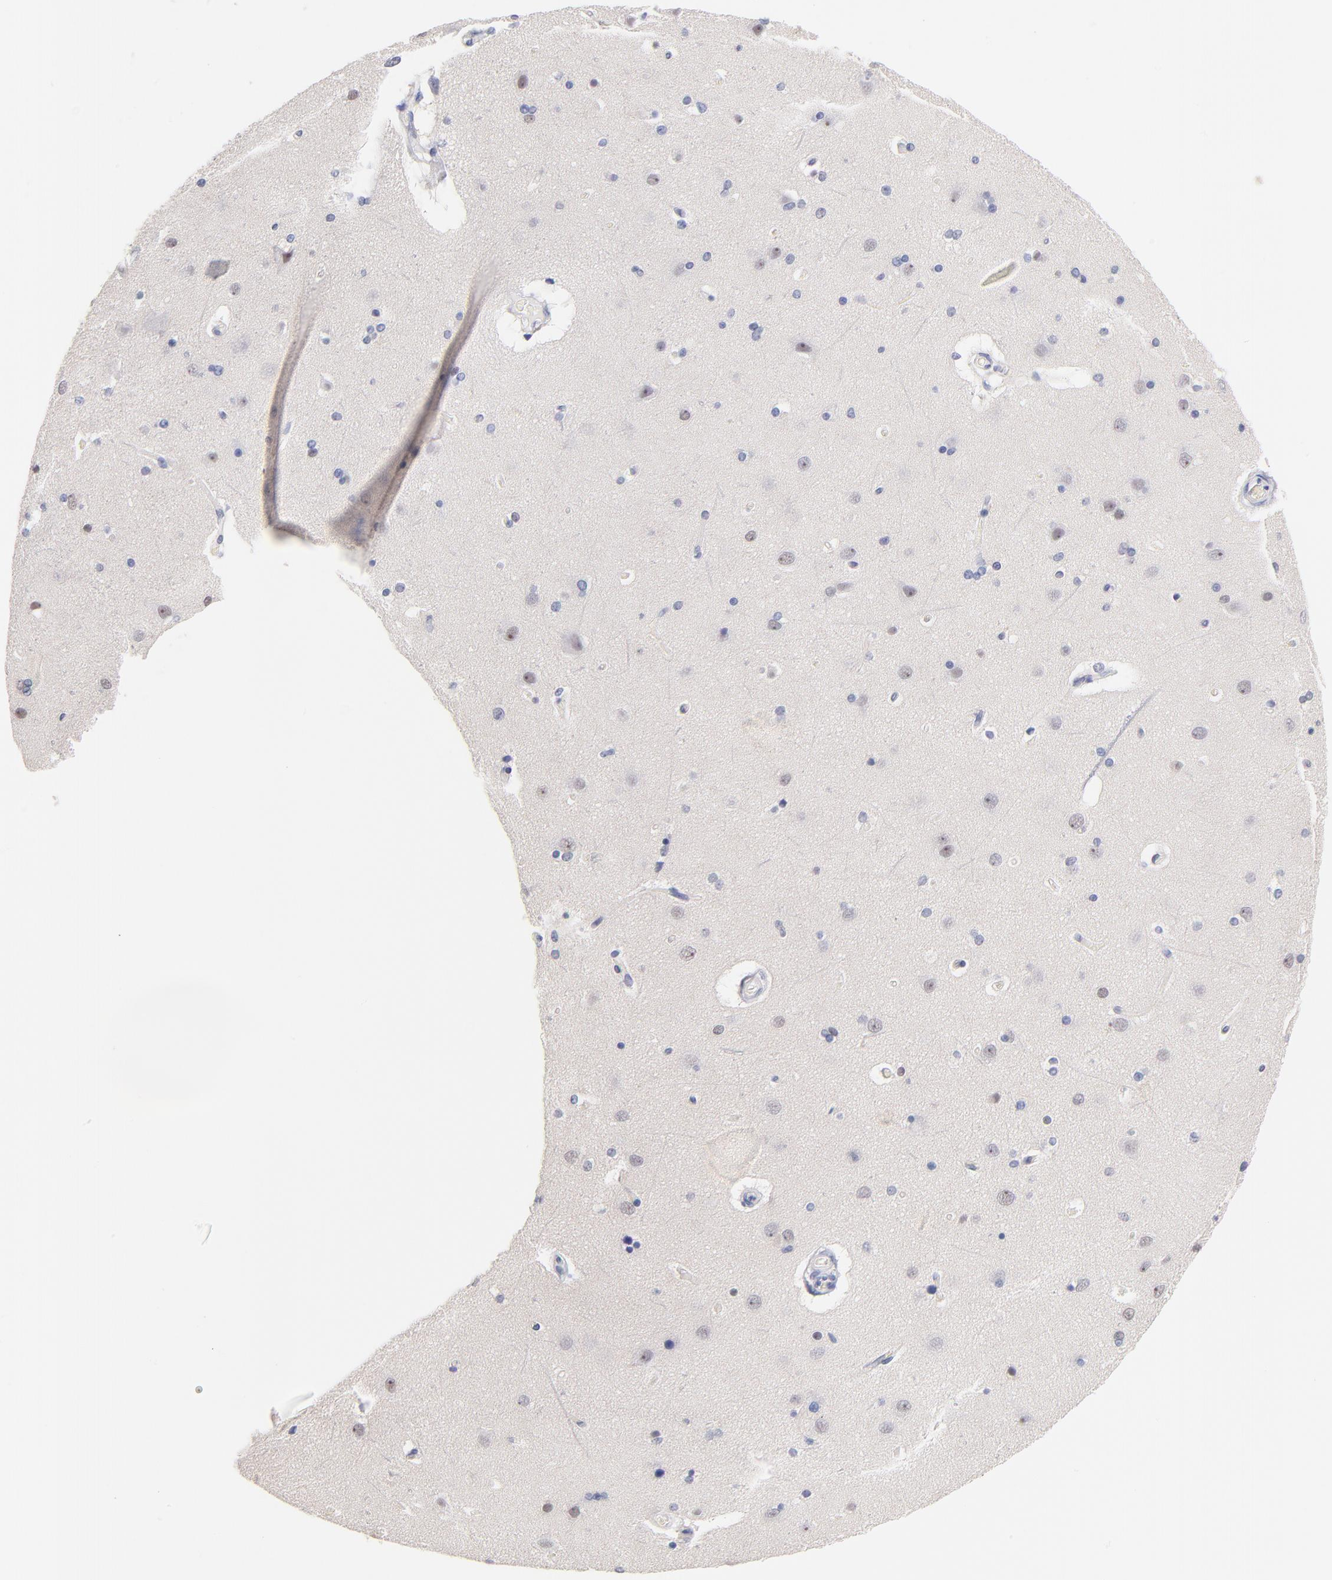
{"staining": {"intensity": "negative", "quantity": "none", "location": "none"}, "tissue": "cerebral cortex", "cell_type": "Endothelial cells", "image_type": "normal", "snomed": [{"axis": "morphology", "description": "Normal tissue, NOS"}, {"axis": "topography", "description": "Cerebral cortex"}], "caption": "Immunohistochemical staining of unremarkable cerebral cortex reveals no significant positivity in endothelial cells.", "gene": "ZNF74", "patient": {"sex": "female", "age": 54}}